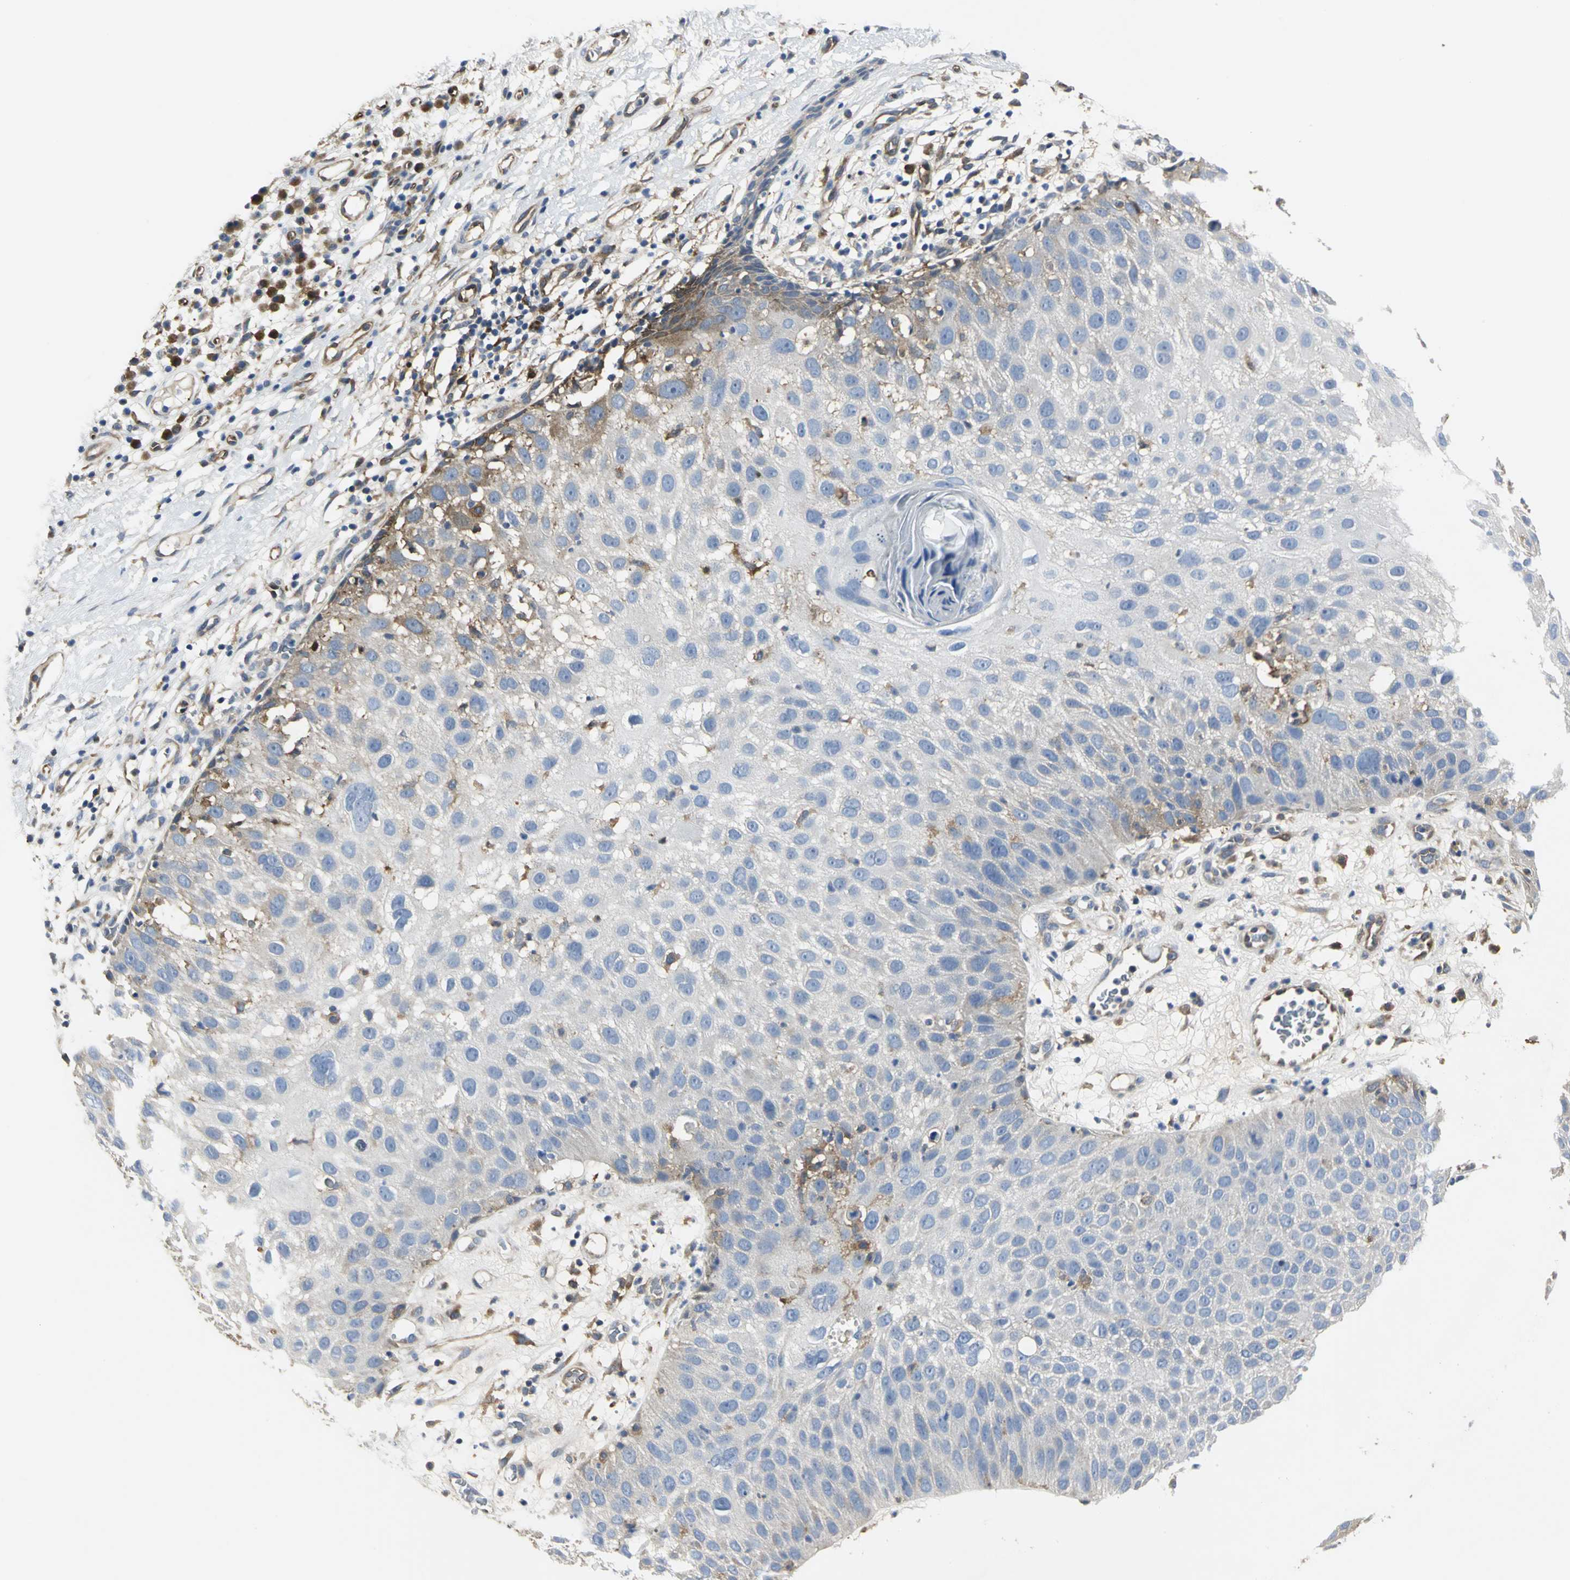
{"staining": {"intensity": "moderate", "quantity": "<25%", "location": "cytoplasmic/membranous"}, "tissue": "skin cancer", "cell_type": "Tumor cells", "image_type": "cancer", "snomed": [{"axis": "morphology", "description": "Squamous cell carcinoma, NOS"}, {"axis": "topography", "description": "Skin"}], "caption": "Human squamous cell carcinoma (skin) stained with a protein marker shows moderate staining in tumor cells.", "gene": "CHRNB1", "patient": {"sex": "male", "age": 87}}